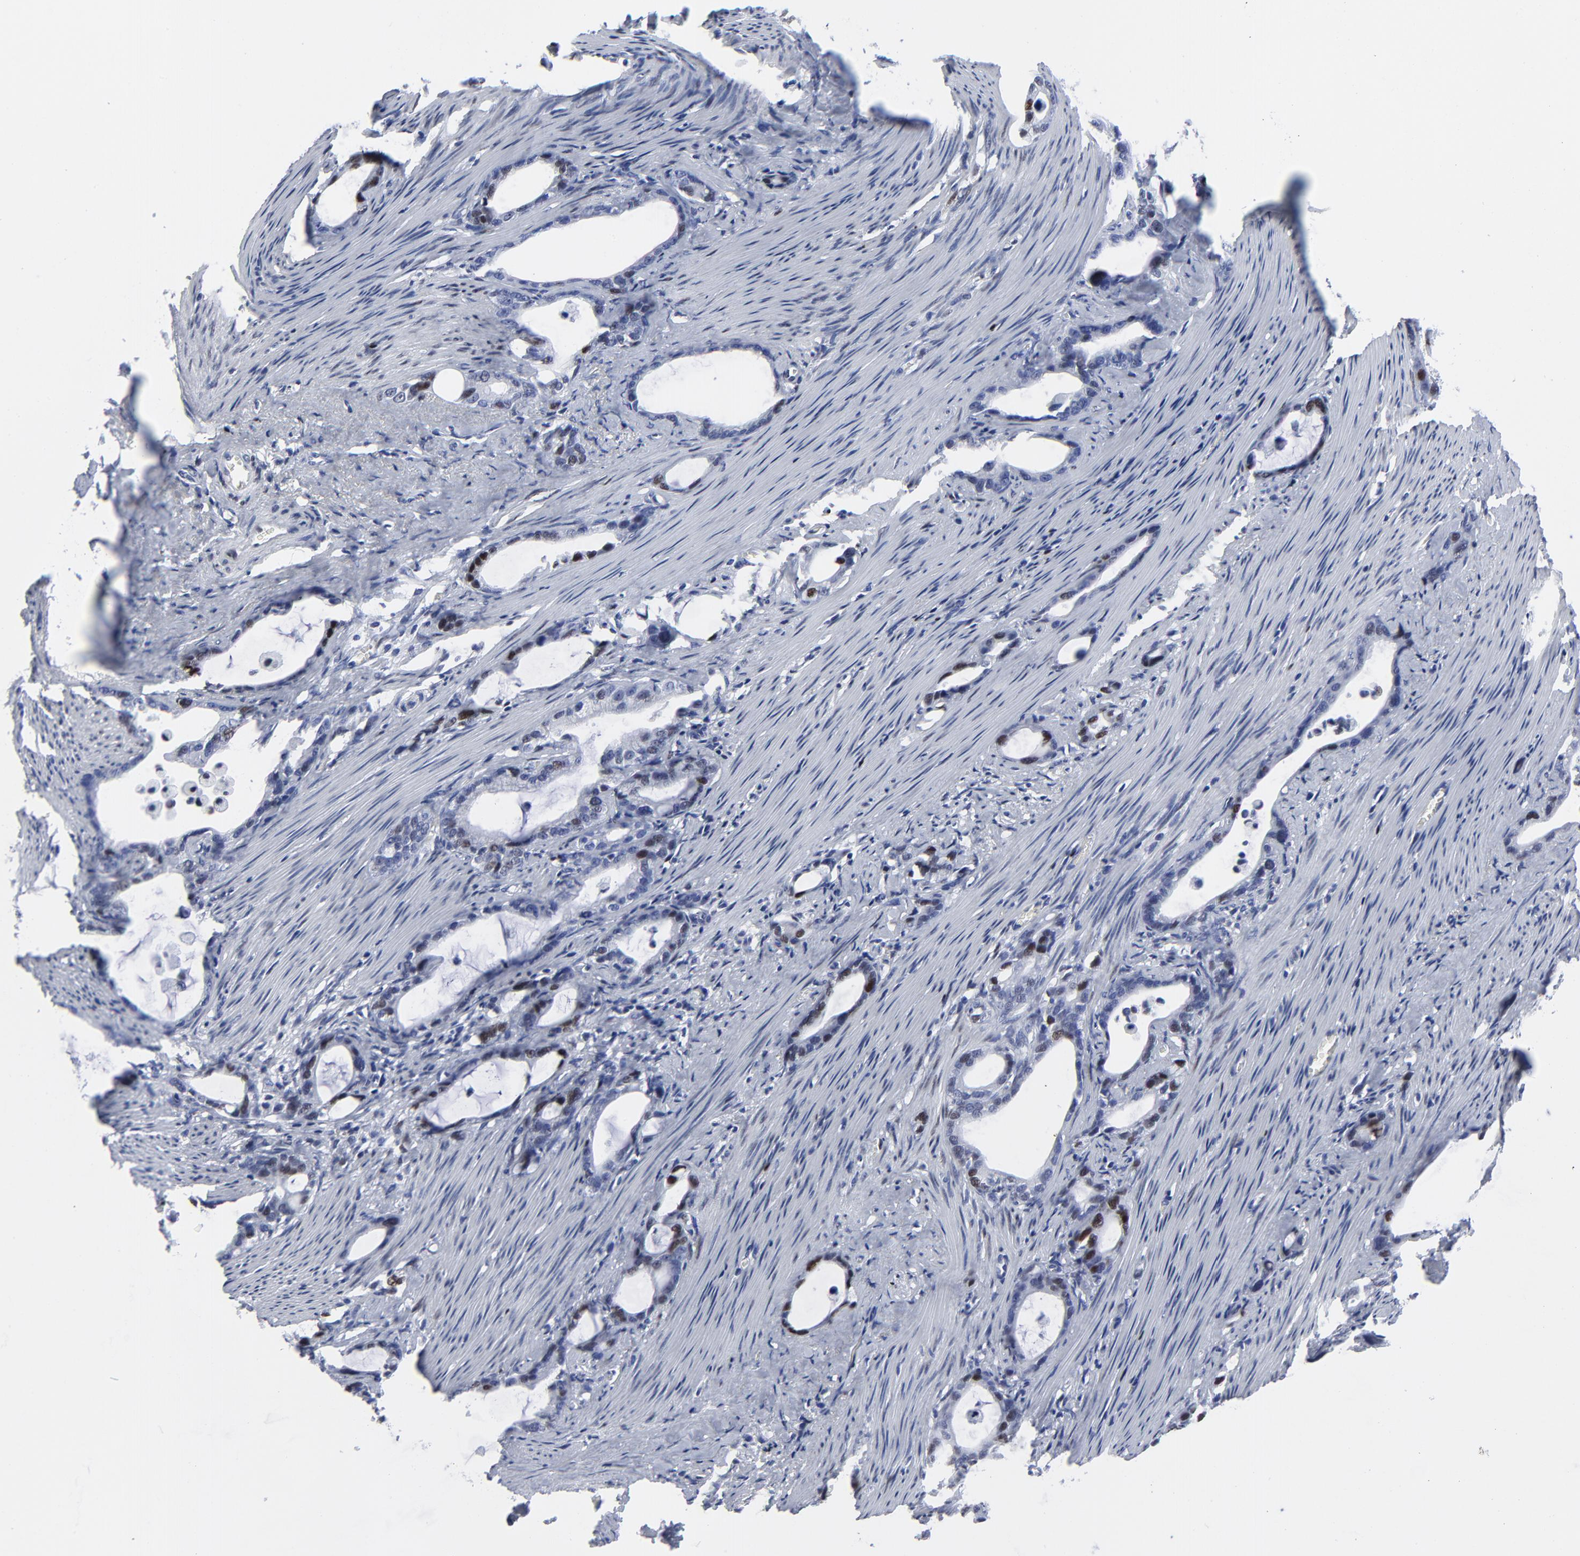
{"staining": {"intensity": "weak", "quantity": "<25%", "location": "nuclear"}, "tissue": "stomach cancer", "cell_type": "Tumor cells", "image_type": "cancer", "snomed": [{"axis": "morphology", "description": "Adenocarcinoma, NOS"}, {"axis": "topography", "description": "Stomach"}], "caption": "Immunohistochemical staining of stomach cancer exhibits no significant staining in tumor cells. (Stains: DAB immunohistochemistry (IHC) with hematoxylin counter stain, Microscopy: brightfield microscopy at high magnification).", "gene": "JUN", "patient": {"sex": "female", "age": 75}}